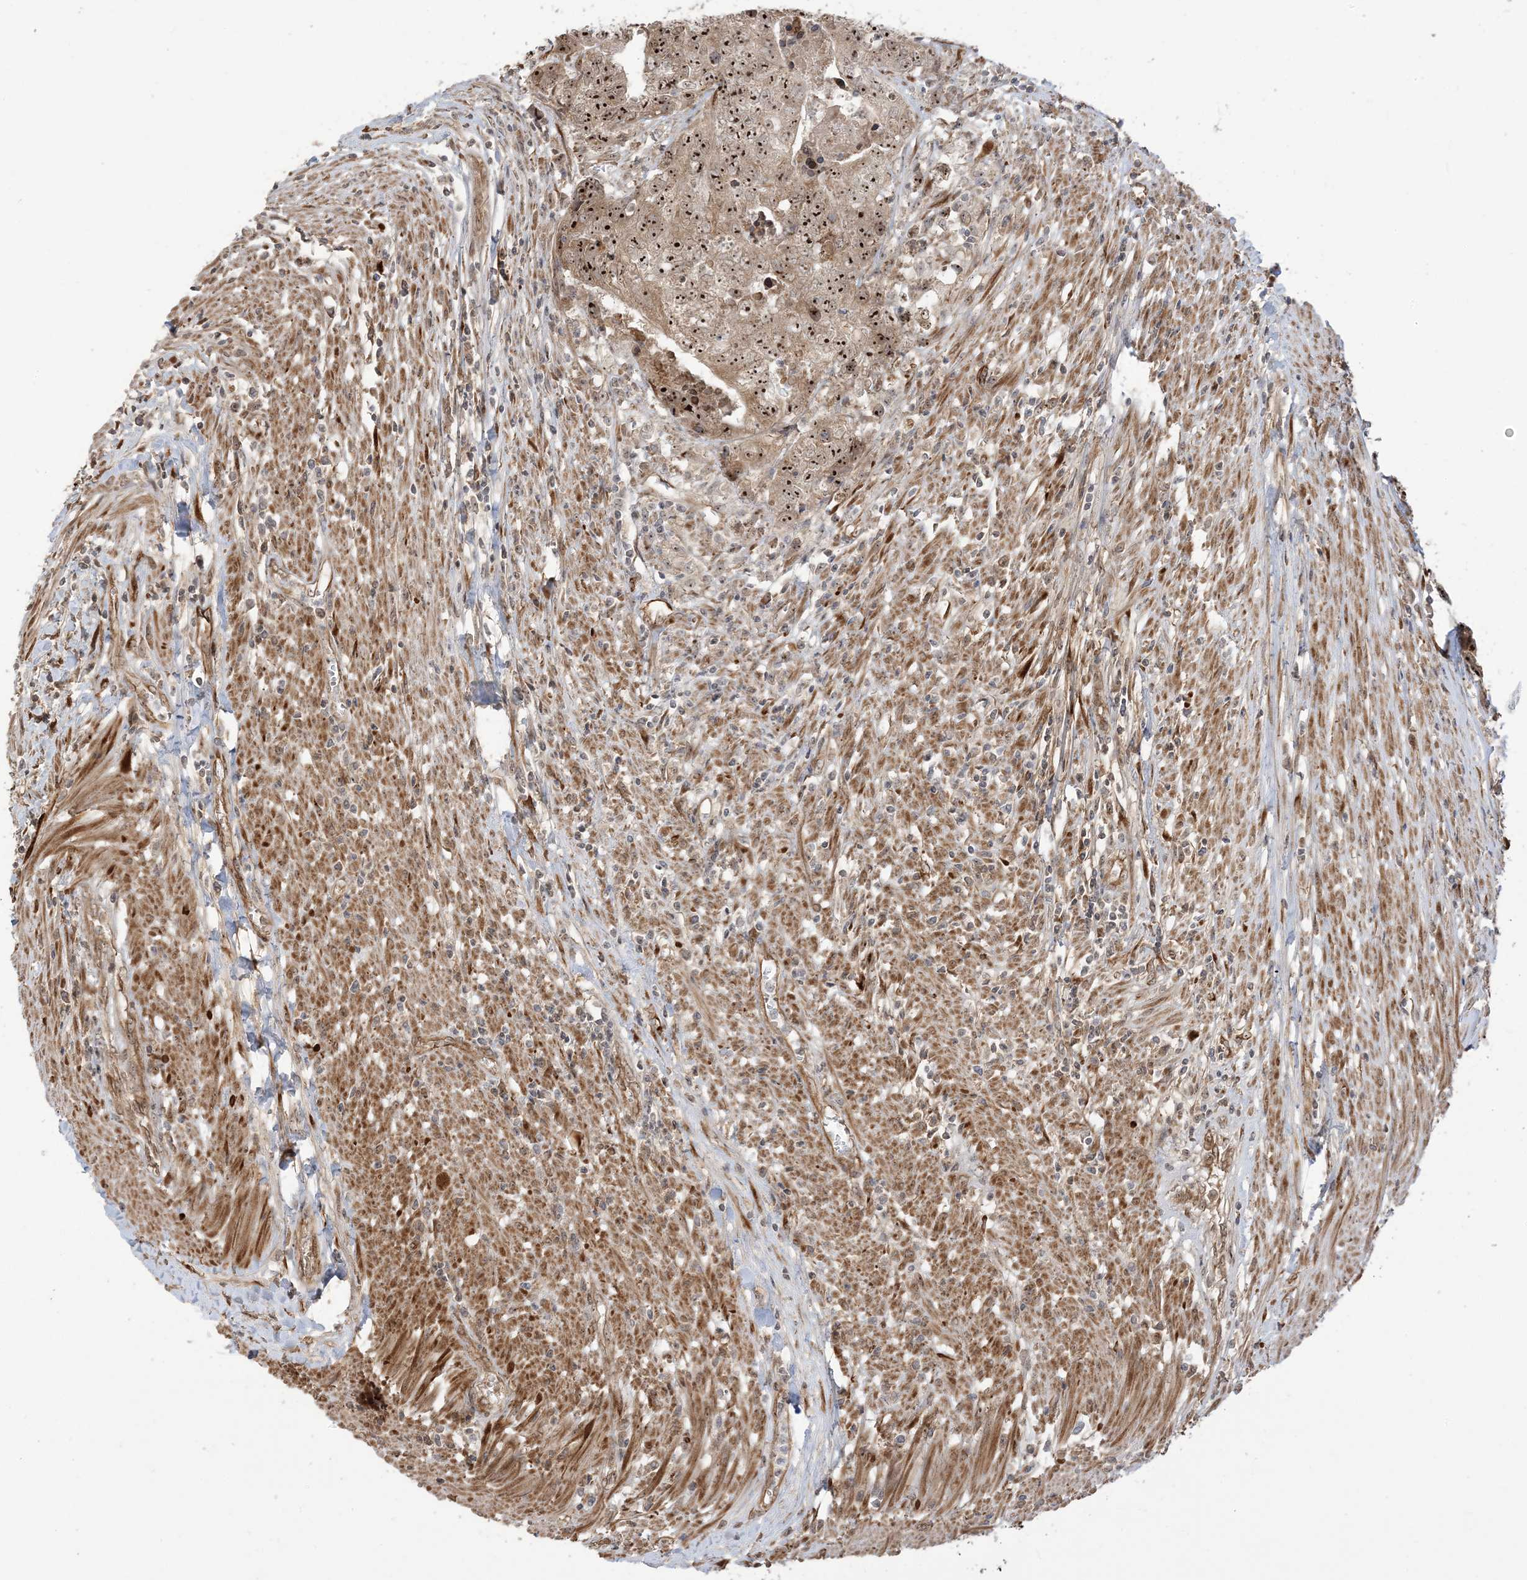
{"staining": {"intensity": "moderate", "quantity": ">75%", "location": "nuclear"}, "tissue": "colorectal cancer", "cell_type": "Tumor cells", "image_type": "cancer", "snomed": [{"axis": "morphology", "description": "Adenocarcinoma, NOS"}, {"axis": "topography", "description": "Colon"}], "caption": "Protein expression by immunohistochemistry (IHC) shows moderate nuclear expression in approximately >75% of tumor cells in colorectal cancer (adenocarcinoma). The protein of interest is stained brown, and the nuclei are stained in blue (DAB (3,3'-diaminobenzidine) IHC with brightfield microscopy, high magnification).", "gene": "ECM2", "patient": {"sex": "female", "age": 67}}